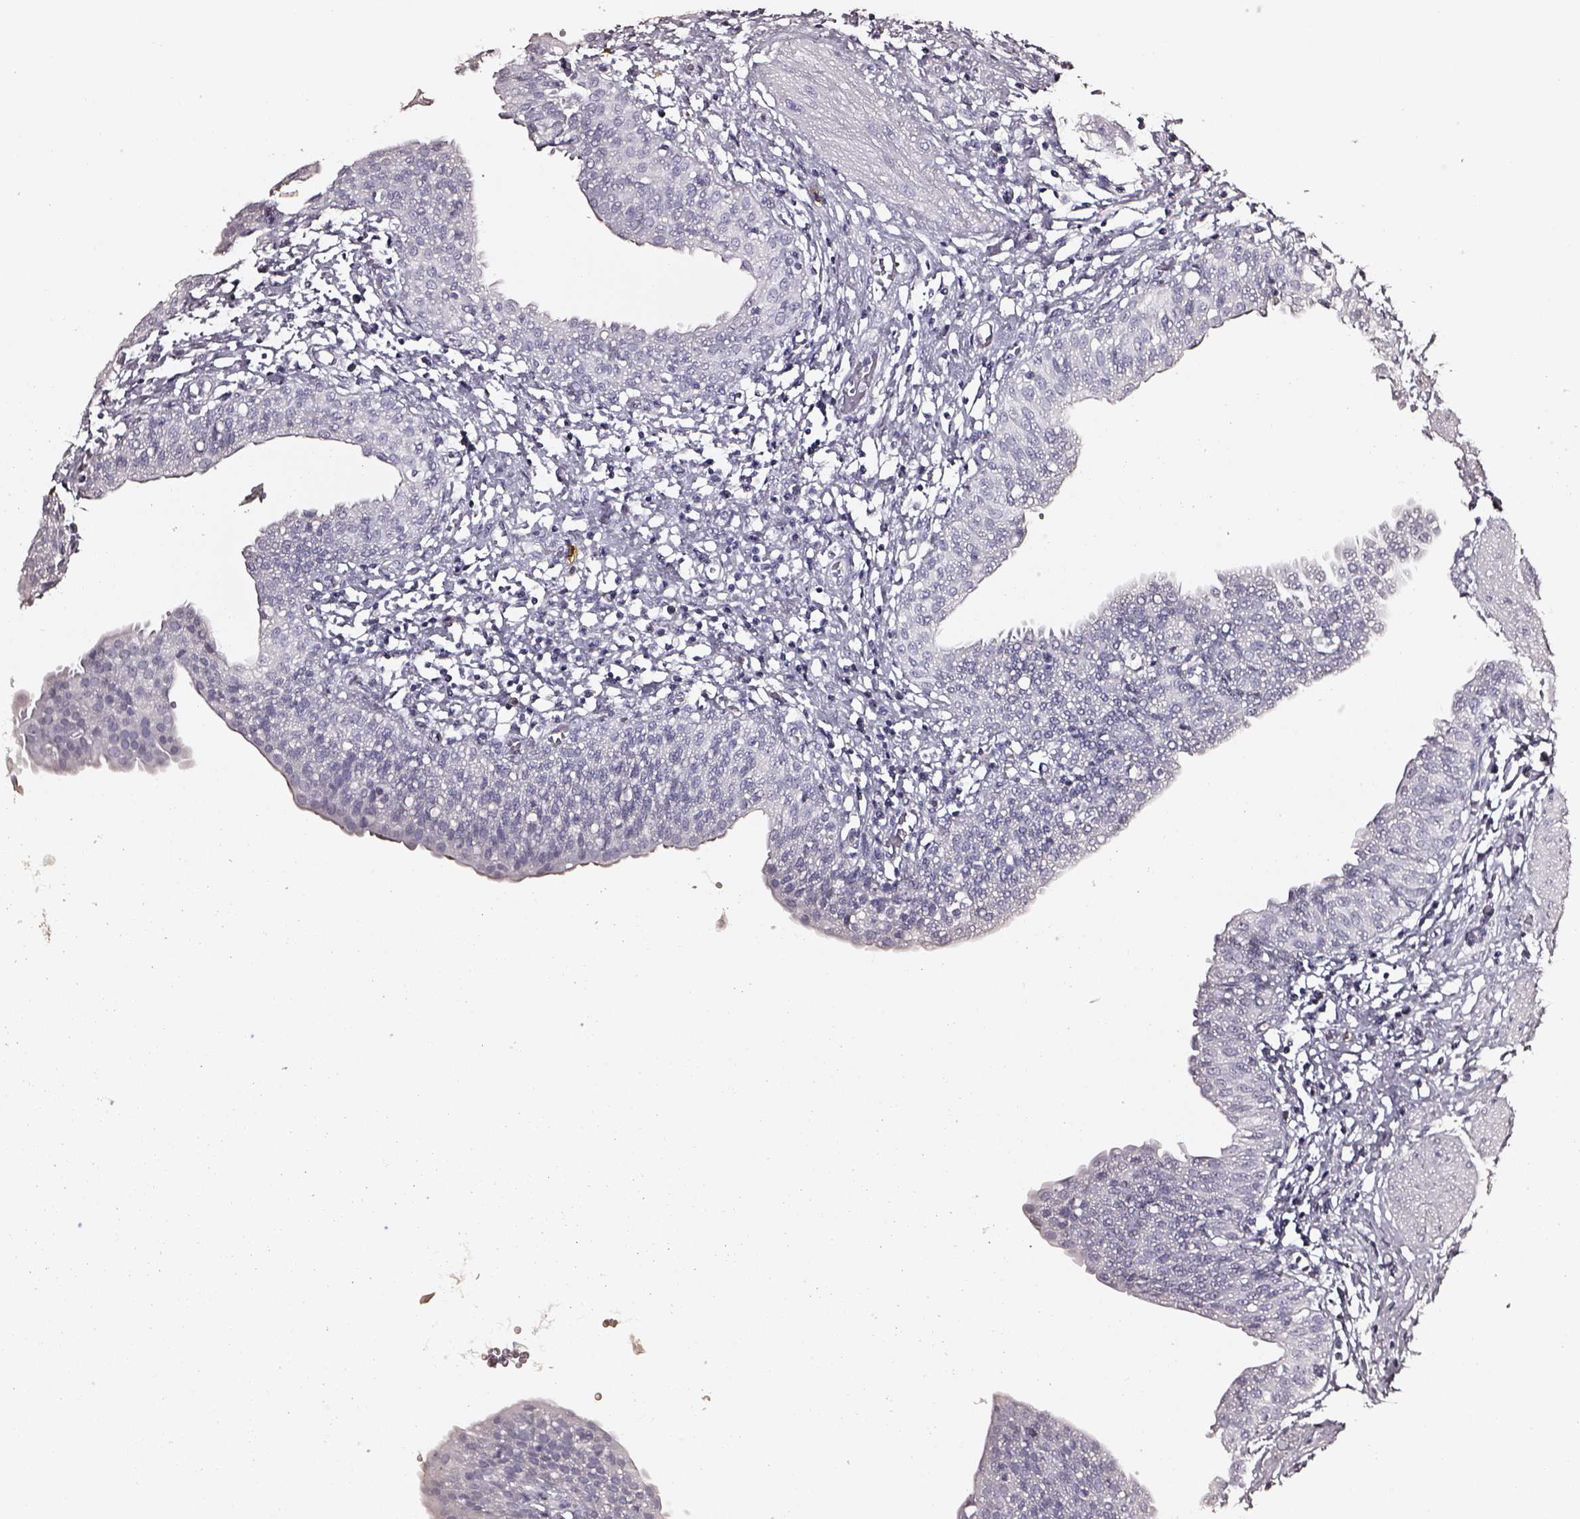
{"staining": {"intensity": "negative", "quantity": "none", "location": "none"}, "tissue": "urinary bladder", "cell_type": "Urothelial cells", "image_type": "normal", "snomed": [{"axis": "morphology", "description": "Normal tissue, NOS"}, {"axis": "topography", "description": "Urinary bladder"}], "caption": "Urothelial cells show no significant protein positivity in normal urinary bladder. The staining is performed using DAB (3,3'-diaminobenzidine) brown chromogen with nuclei counter-stained in using hematoxylin.", "gene": "DPEP1", "patient": {"sex": "male", "age": 55}}